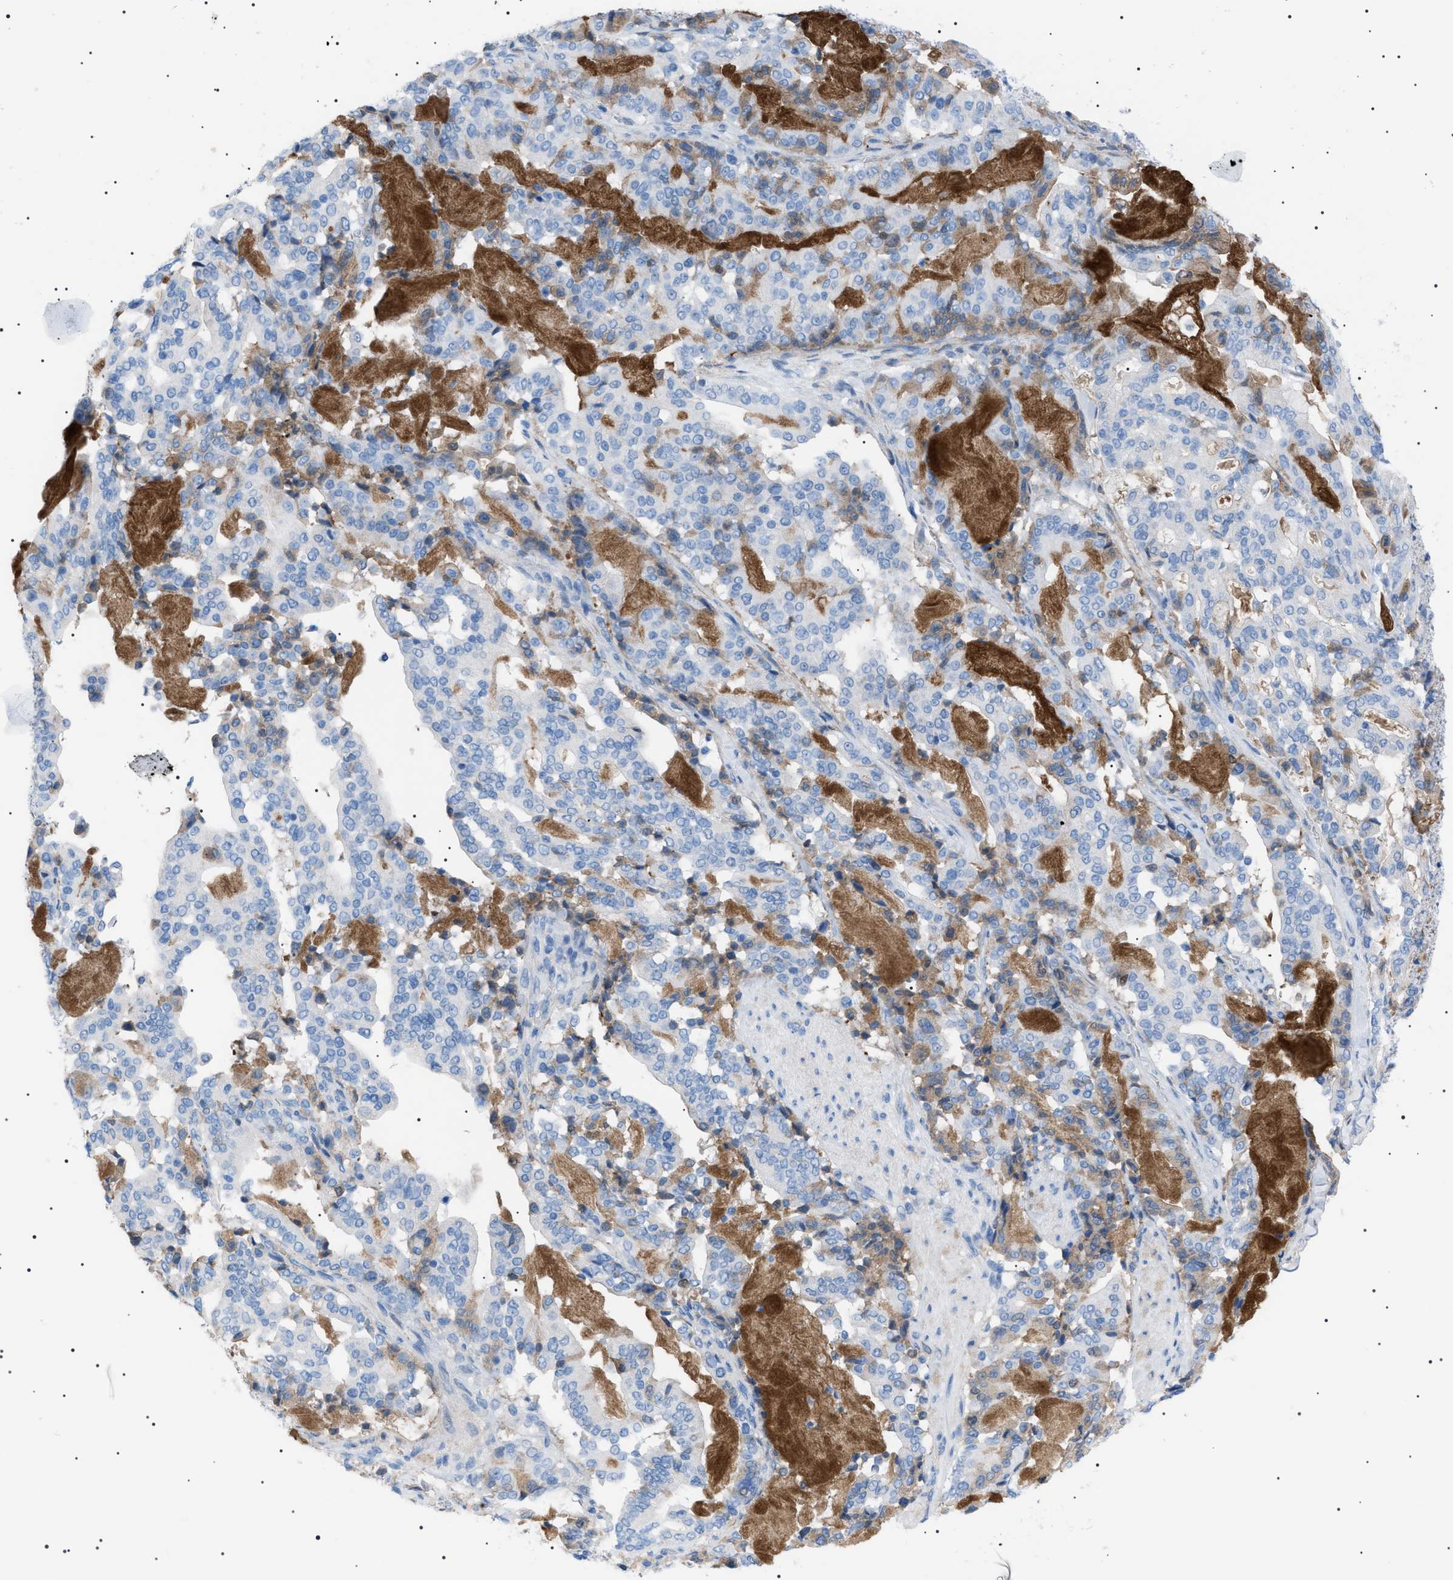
{"staining": {"intensity": "negative", "quantity": "none", "location": "none"}, "tissue": "pancreatic cancer", "cell_type": "Tumor cells", "image_type": "cancer", "snomed": [{"axis": "morphology", "description": "Adenocarcinoma, NOS"}, {"axis": "topography", "description": "Pancreas"}], "caption": "IHC of human pancreatic cancer (adenocarcinoma) shows no staining in tumor cells.", "gene": "LPA", "patient": {"sex": "male", "age": 63}}